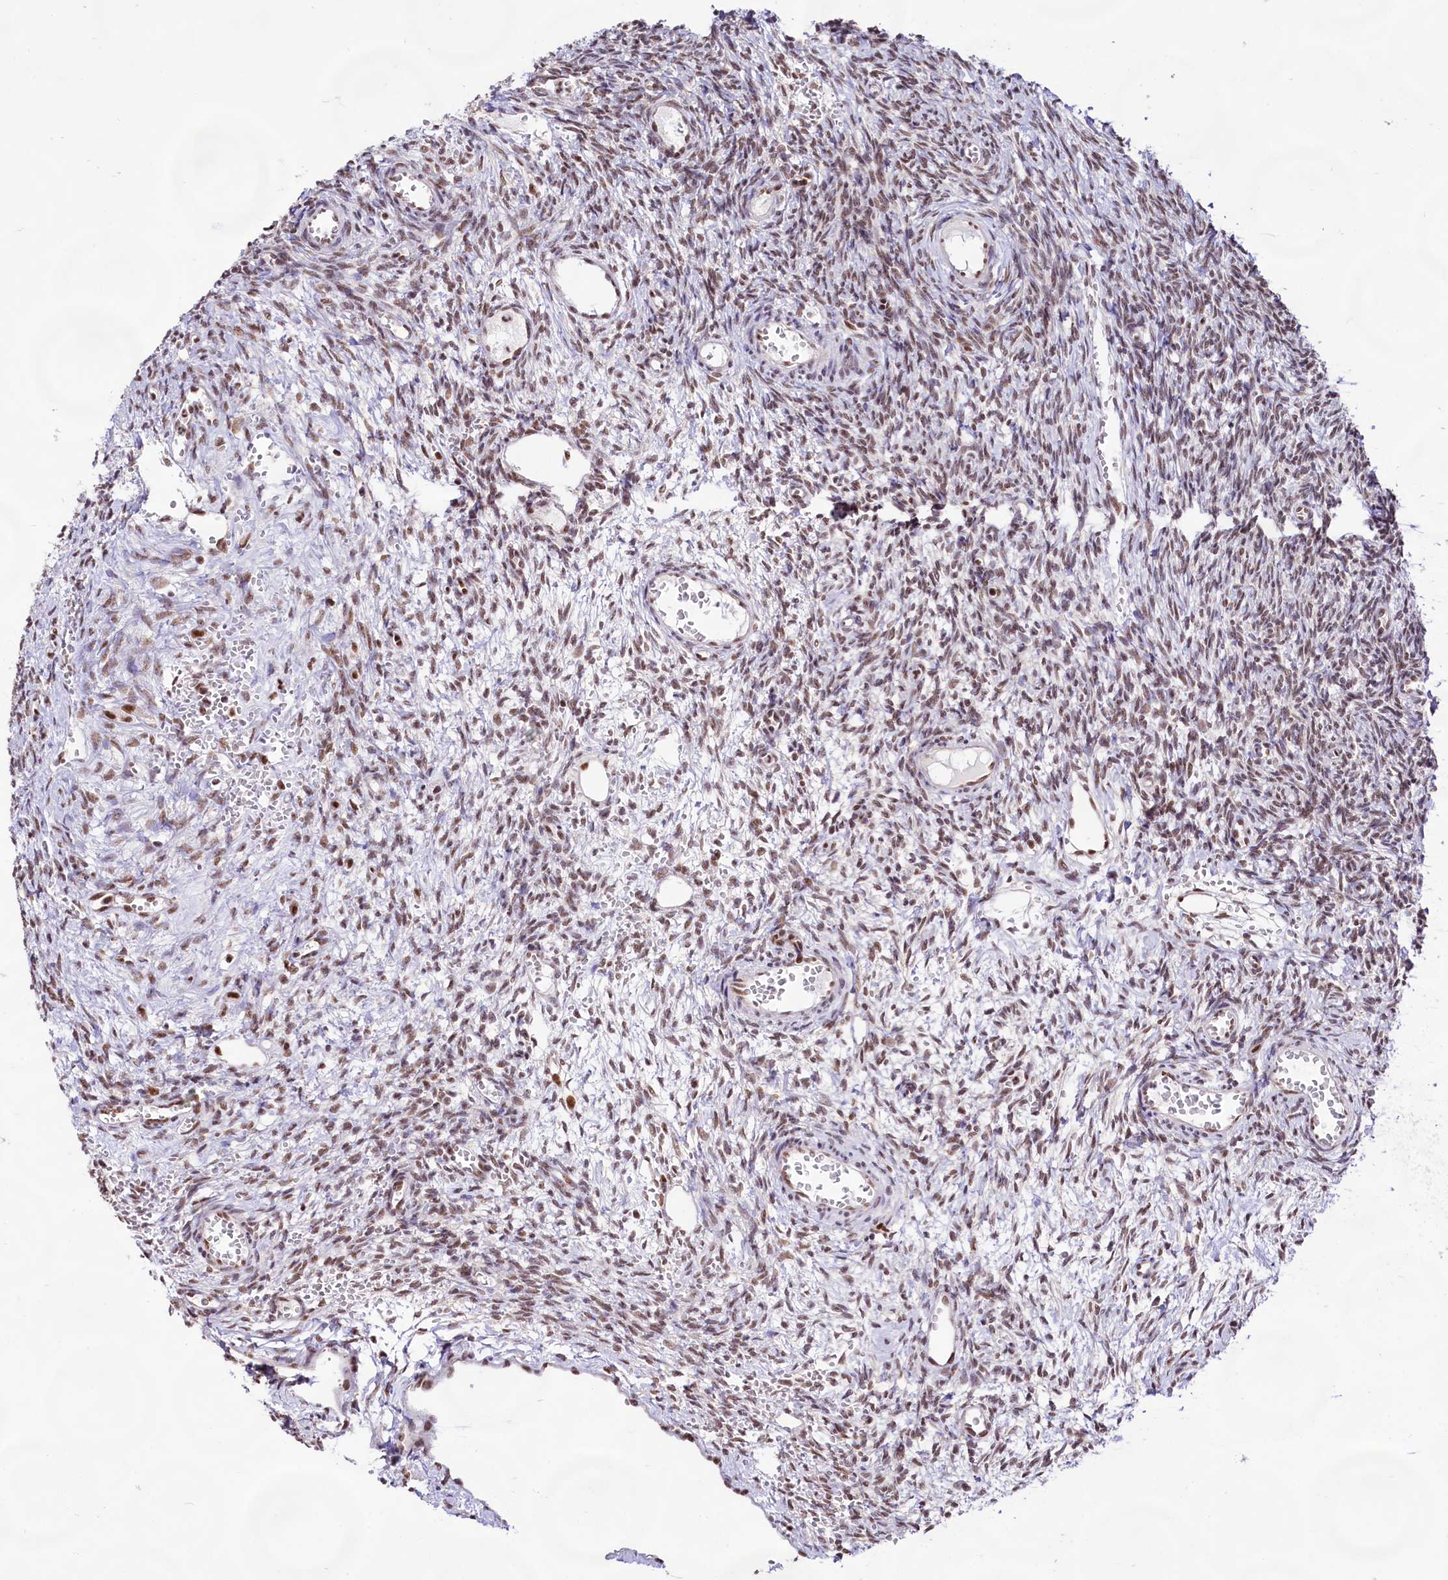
{"staining": {"intensity": "moderate", "quantity": ">75%", "location": "nuclear"}, "tissue": "ovary", "cell_type": "Ovarian stroma cells", "image_type": "normal", "snomed": [{"axis": "morphology", "description": "Normal tissue, NOS"}, {"axis": "topography", "description": "Ovary"}], "caption": "Immunohistochemical staining of benign ovary shows moderate nuclear protein positivity in about >75% of ovarian stroma cells. Nuclei are stained in blue.", "gene": "HIRA", "patient": {"sex": "female", "age": 39}}